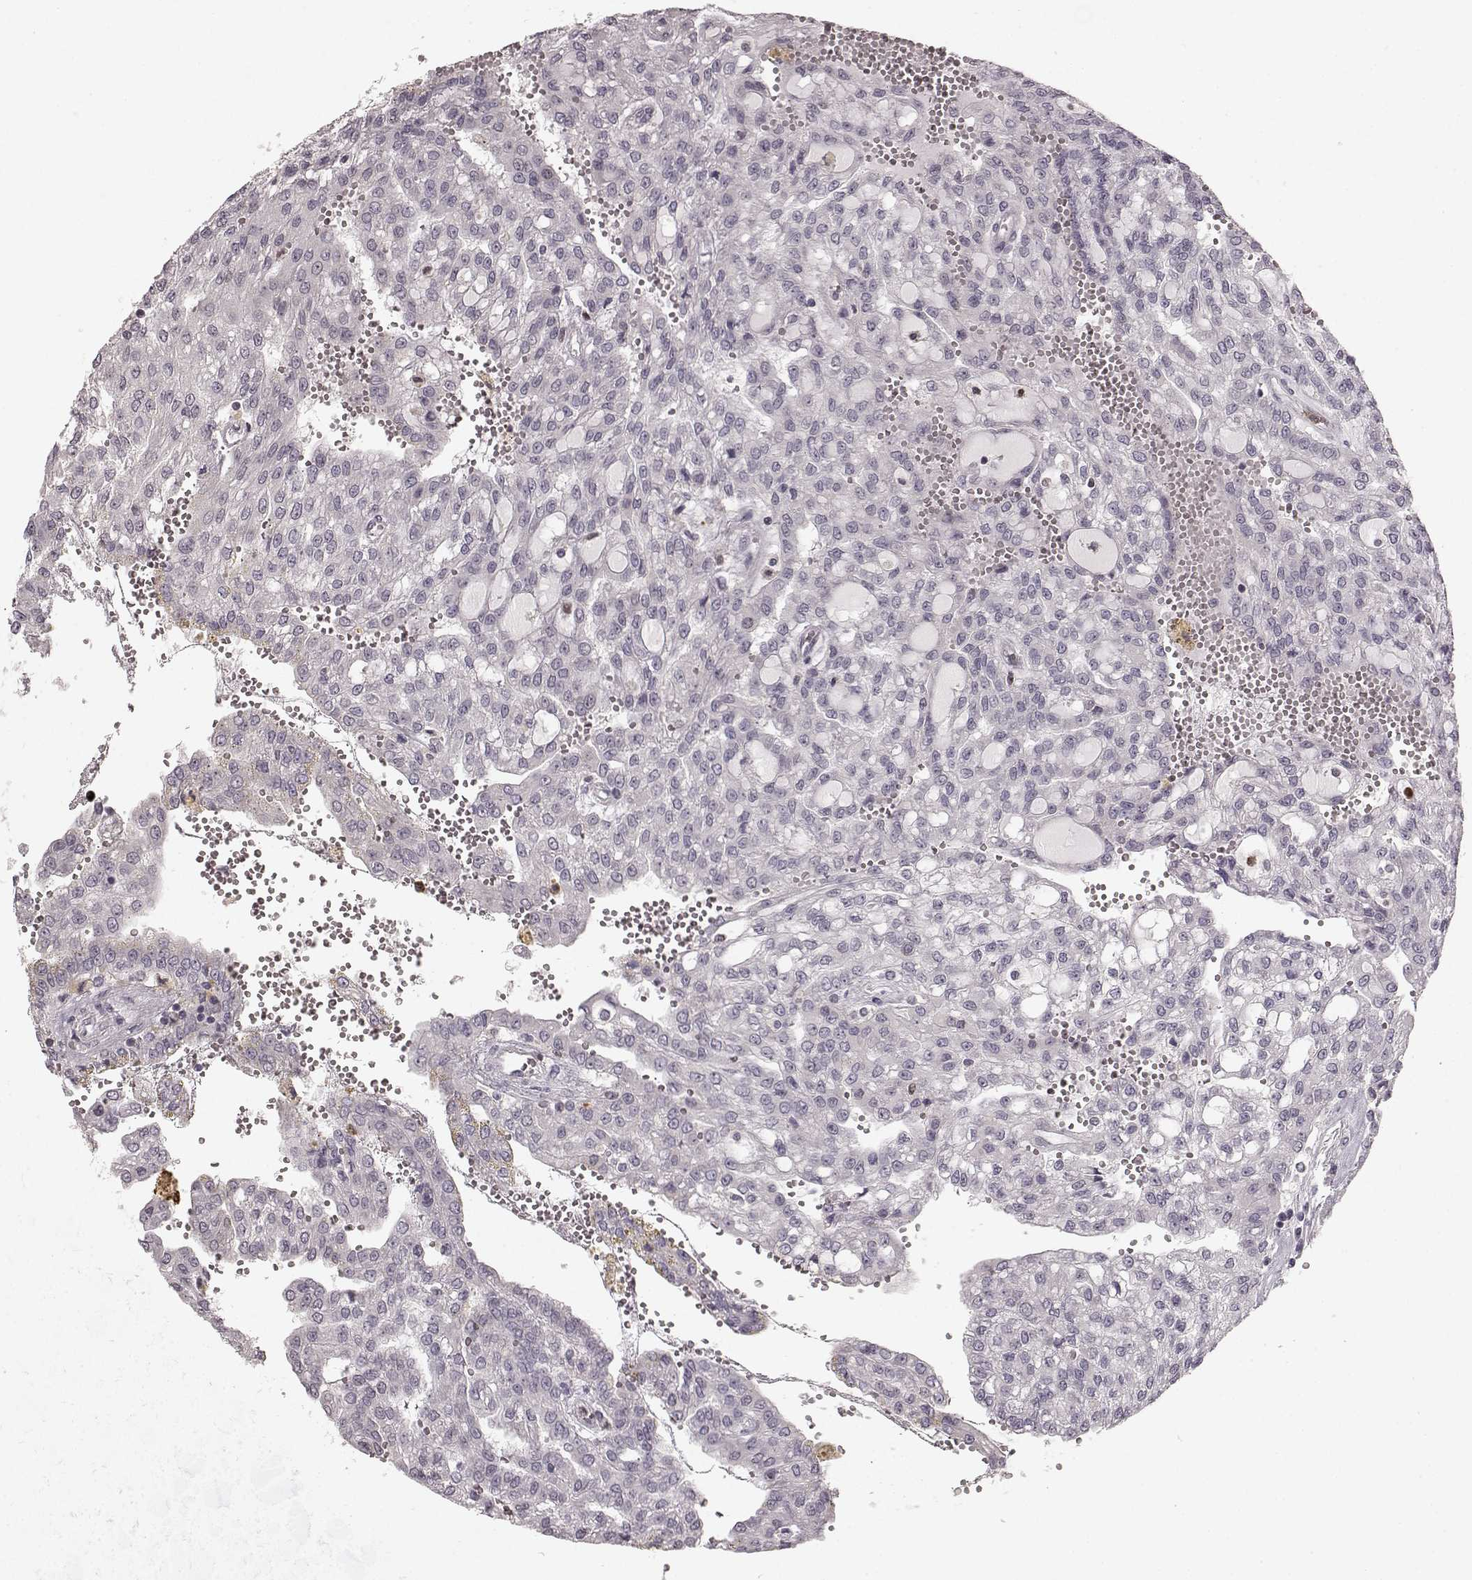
{"staining": {"intensity": "negative", "quantity": "none", "location": "none"}, "tissue": "renal cancer", "cell_type": "Tumor cells", "image_type": "cancer", "snomed": [{"axis": "morphology", "description": "Adenocarcinoma, NOS"}, {"axis": "topography", "description": "Kidney"}], "caption": "An immunohistochemistry micrograph of adenocarcinoma (renal) is shown. There is no staining in tumor cells of adenocarcinoma (renal). (DAB immunohistochemistry with hematoxylin counter stain).", "gene": "CHIT1", "patient": {"sex": "male", "age": 63}}